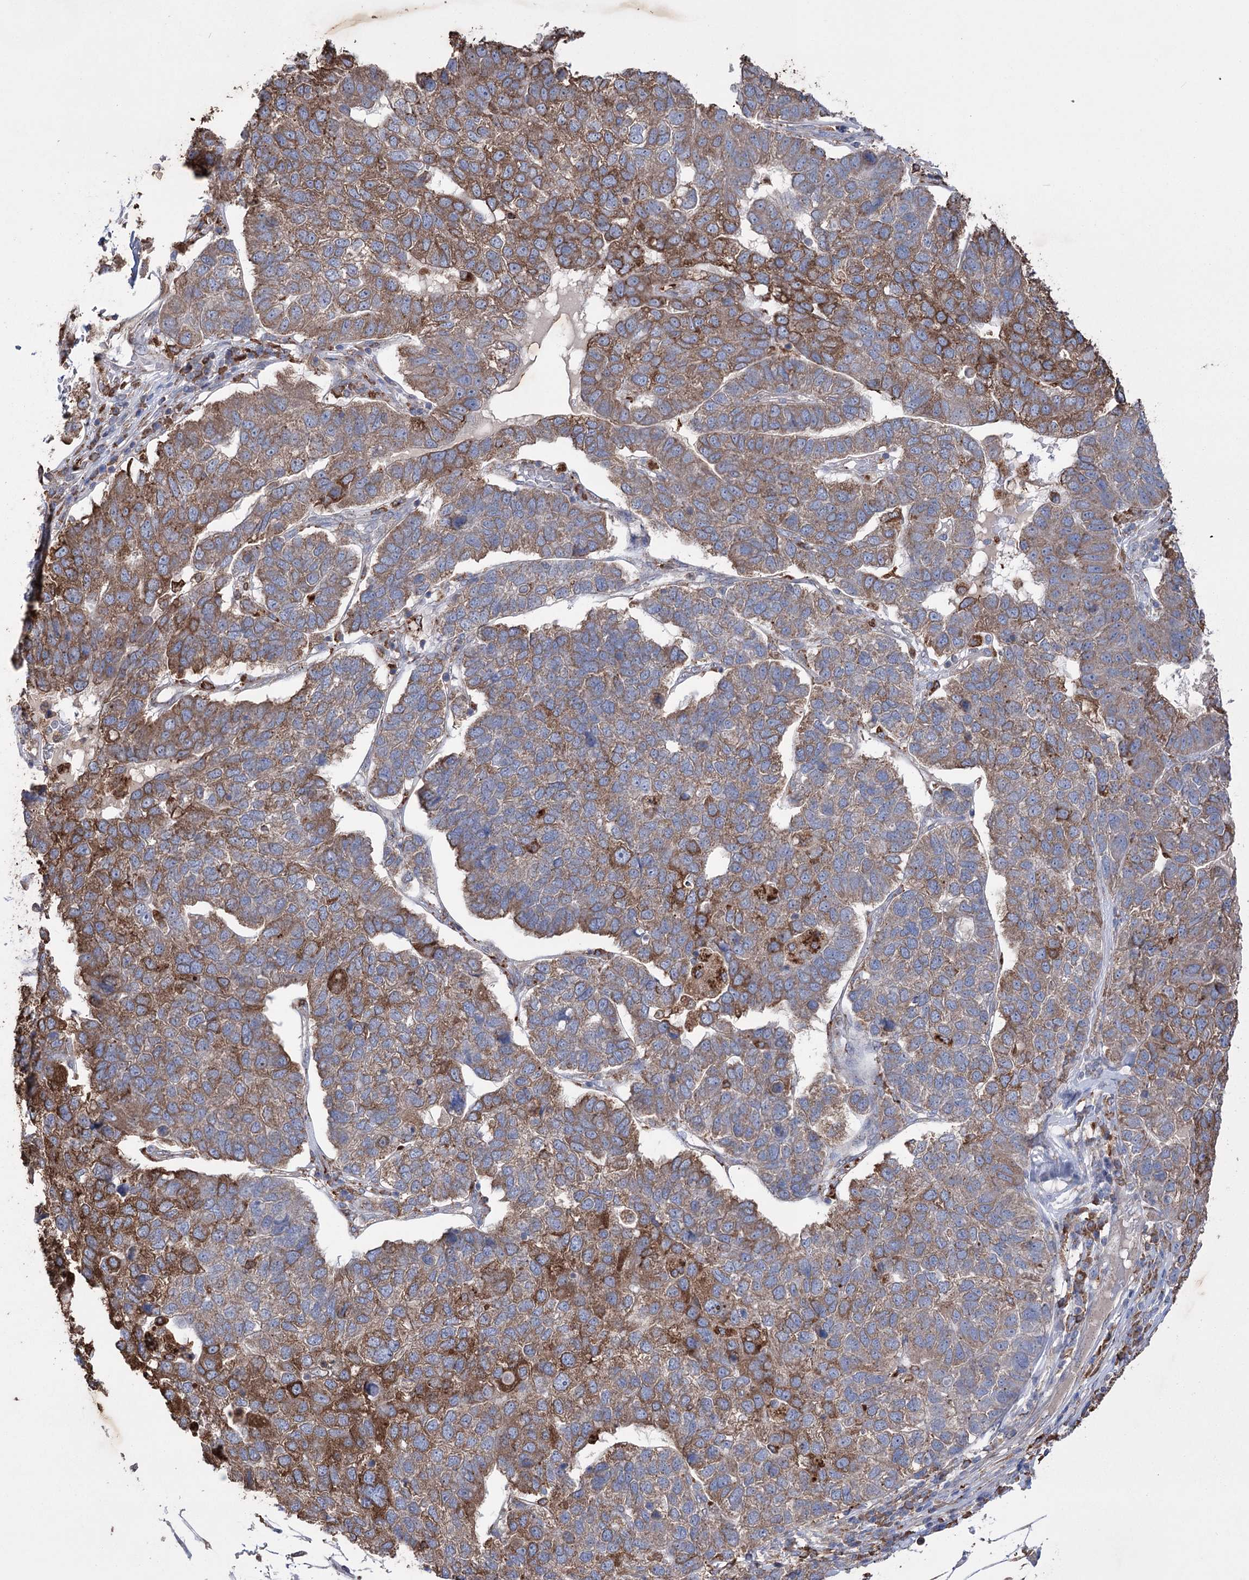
{"staining": {"intensity": "strong", "quantity": "25%-75%", "location": "cytoplasmic/membranous"}, "tissue": "pancreatic cancer", "cell_type": "Tumor cells", "image_type": "cancer", "snomed": [{"axis": "morphology", "description": "Adenocarcinoma, NOS"}, {"axis": "topography", "description": "Pancreas"}], "caption": "Immunohistochemistry (DAB) staining of human pancreatic adenocarcinoma demonstrates strong cytoplasmic/membranous protein positivity in approximately 25%-75% of tumor cells.", "gene": "TRIM71", "patient": {"sex": "female", "age": 61}}